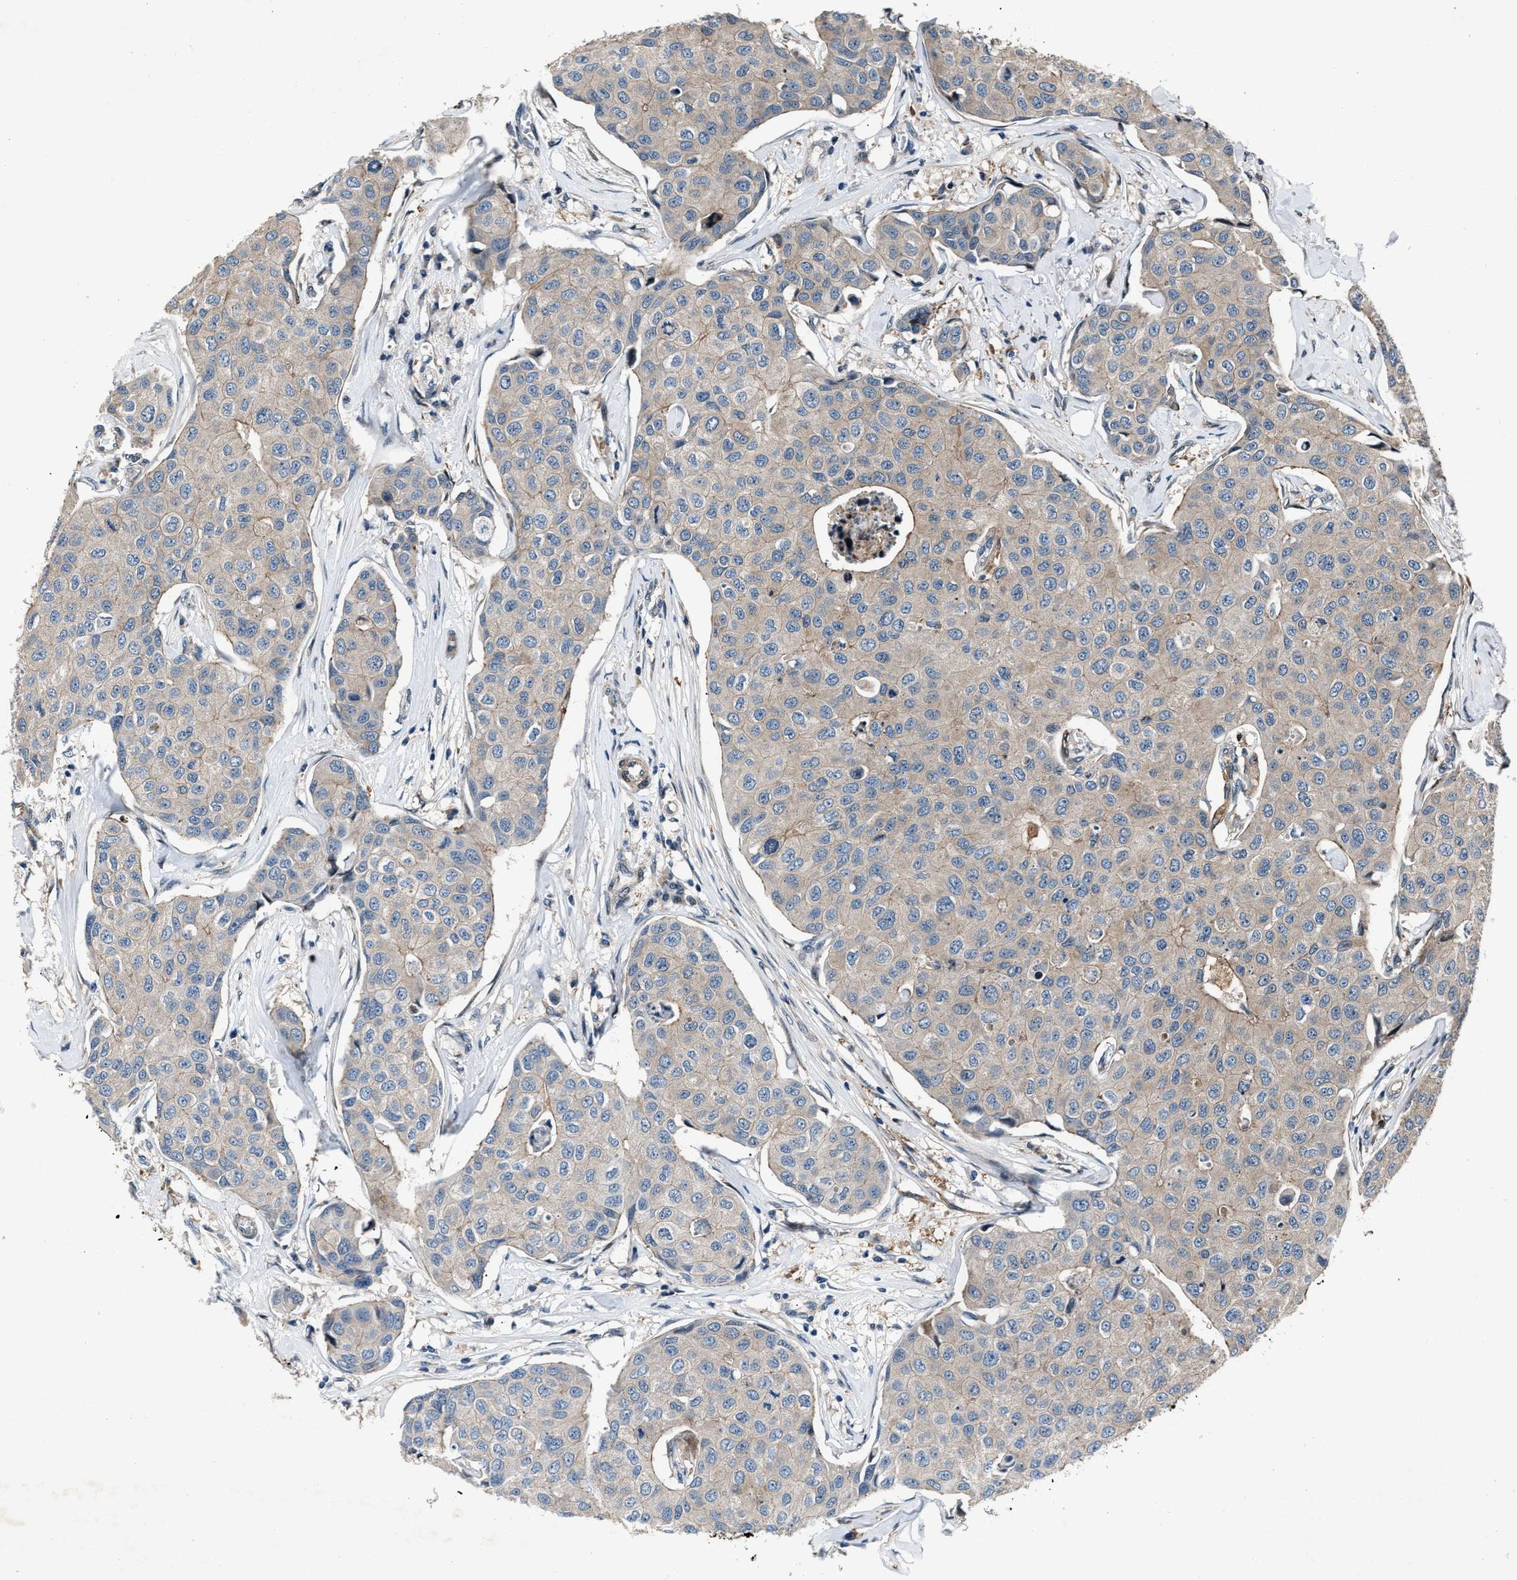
{"staining": {"intensity": "weak", "quantity": "<25%", "location": "cytoplasmic/membranous"}, "tissue": "breast cancer", "cell_type": "Tumor cells", "image_type": "cancer", "snomed": [{"axis": "morphology", "description": "Duct carcinoma"}, {"axis": "topography", "description": "Breast"}], "caption": "This image is of breast cancer (infiltrating ductal carcinoma) stained with immunohistochemistry (IHC) to label a protein in brown with the nuclei are counter-stained blue. There is no staining in tumor cells. (DAB immunohistochemistry (IHC) visualized using brightfield microscopy, high magnification).", "gene": "DYNC2I1", "patient": {"sex": "female", "age": 80}}